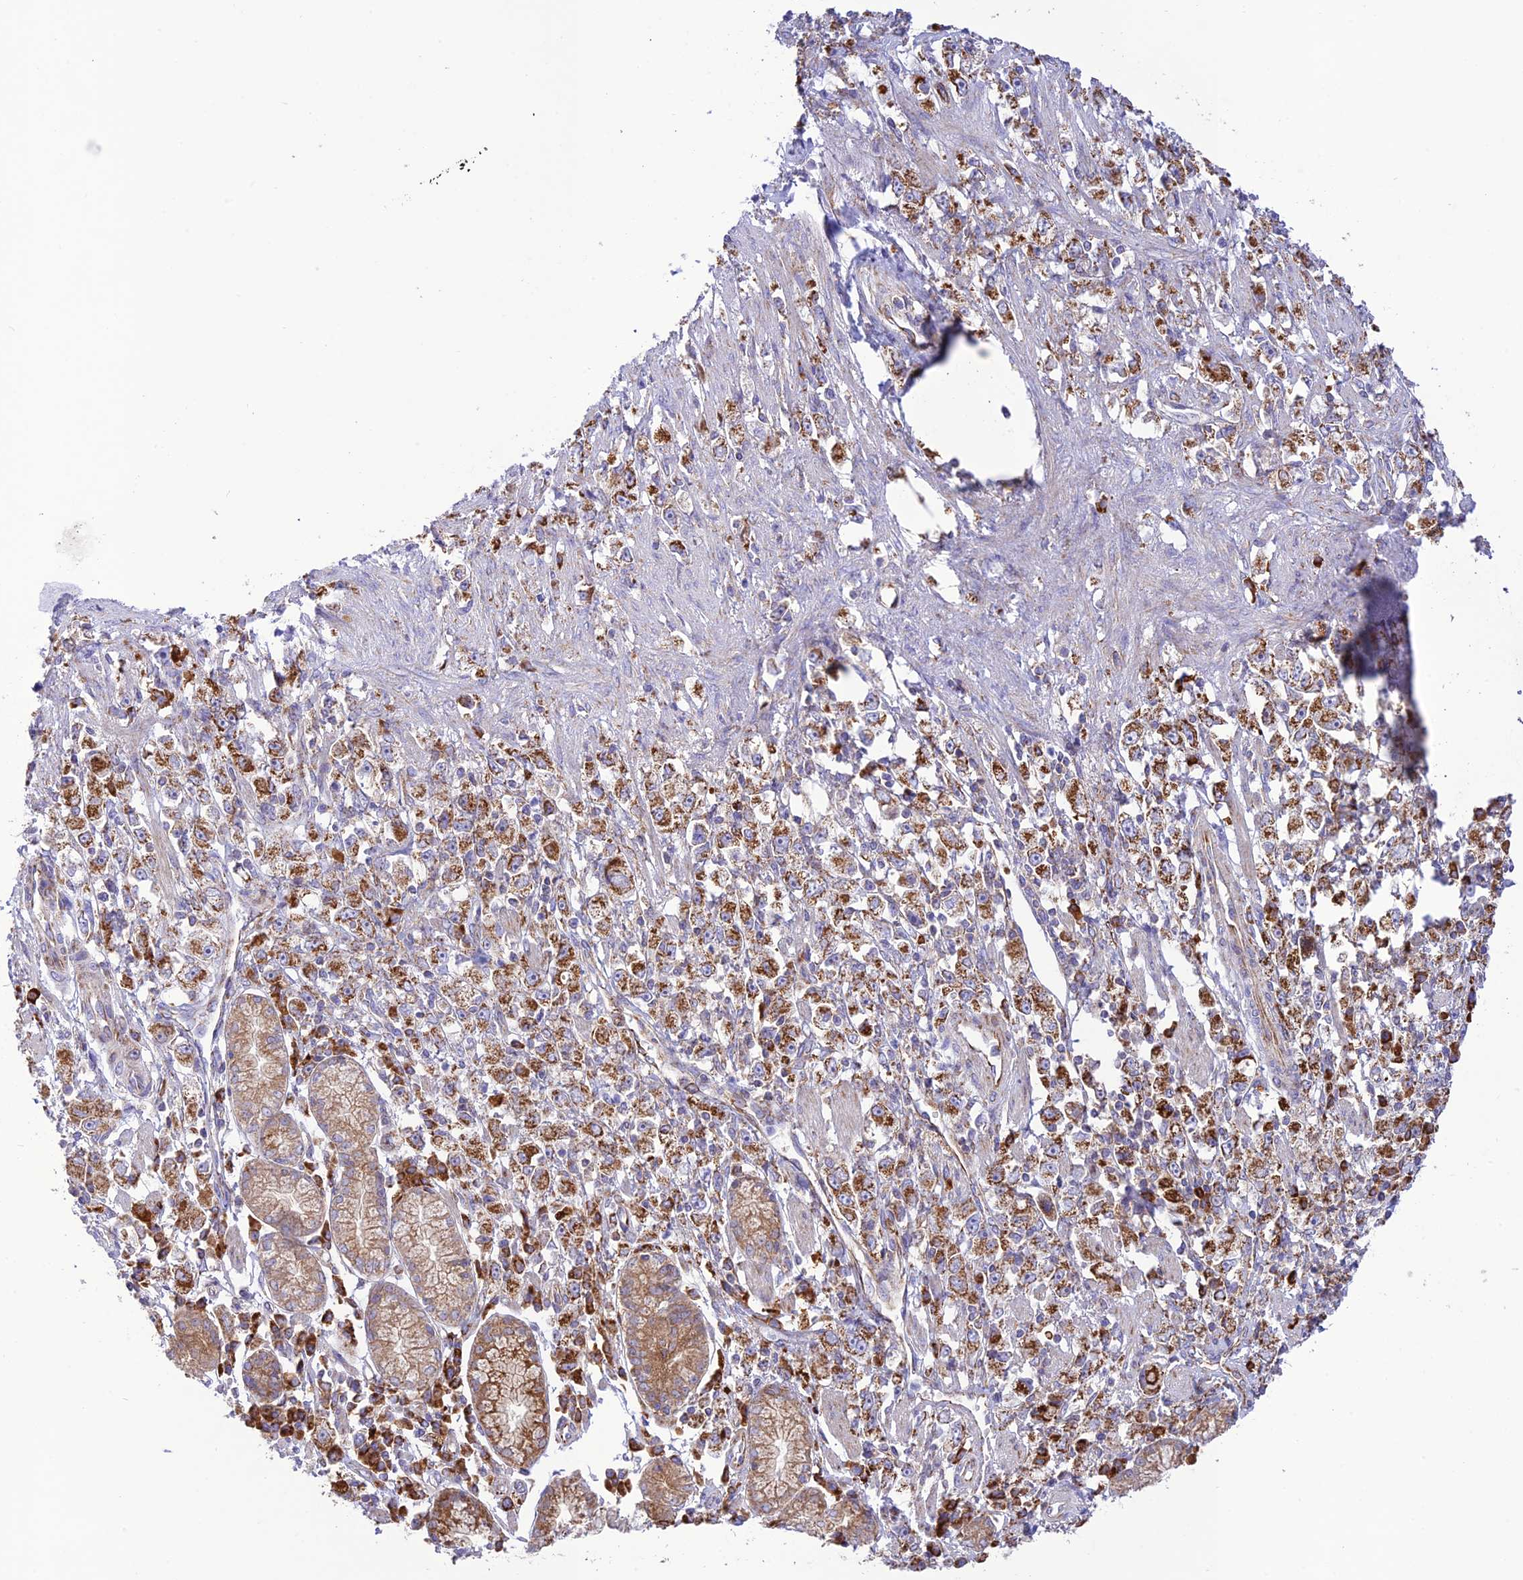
{"staining": {"intensity": "moderate", "quantity": ">75%", "location": "cytoplasmic/membranous"}, "tissue": "stomach cancer", "cell_type": "Tumor cells", "image_type": "cancer", "snomed": [{"axis": "morphology", "description": "Adenocarcinoma, NOS"}, {"axis": "topography", "description": "Stomach"}], "caption": "Stomach cancer (adenocarcinoma) stained with DAB (3,3'-diaminobenzidine) immunohistochemistry exhibits medium levels of moderate cytoplasmic/membranous positivity in approximately >75% of tumor cells. (DAB (3,3'-diaminobenzidine) IHC, brown staining for protein, blue staining for nuclei).", "gene": "UAP1L1", "patient": {"sex": "female", "age": 59}}